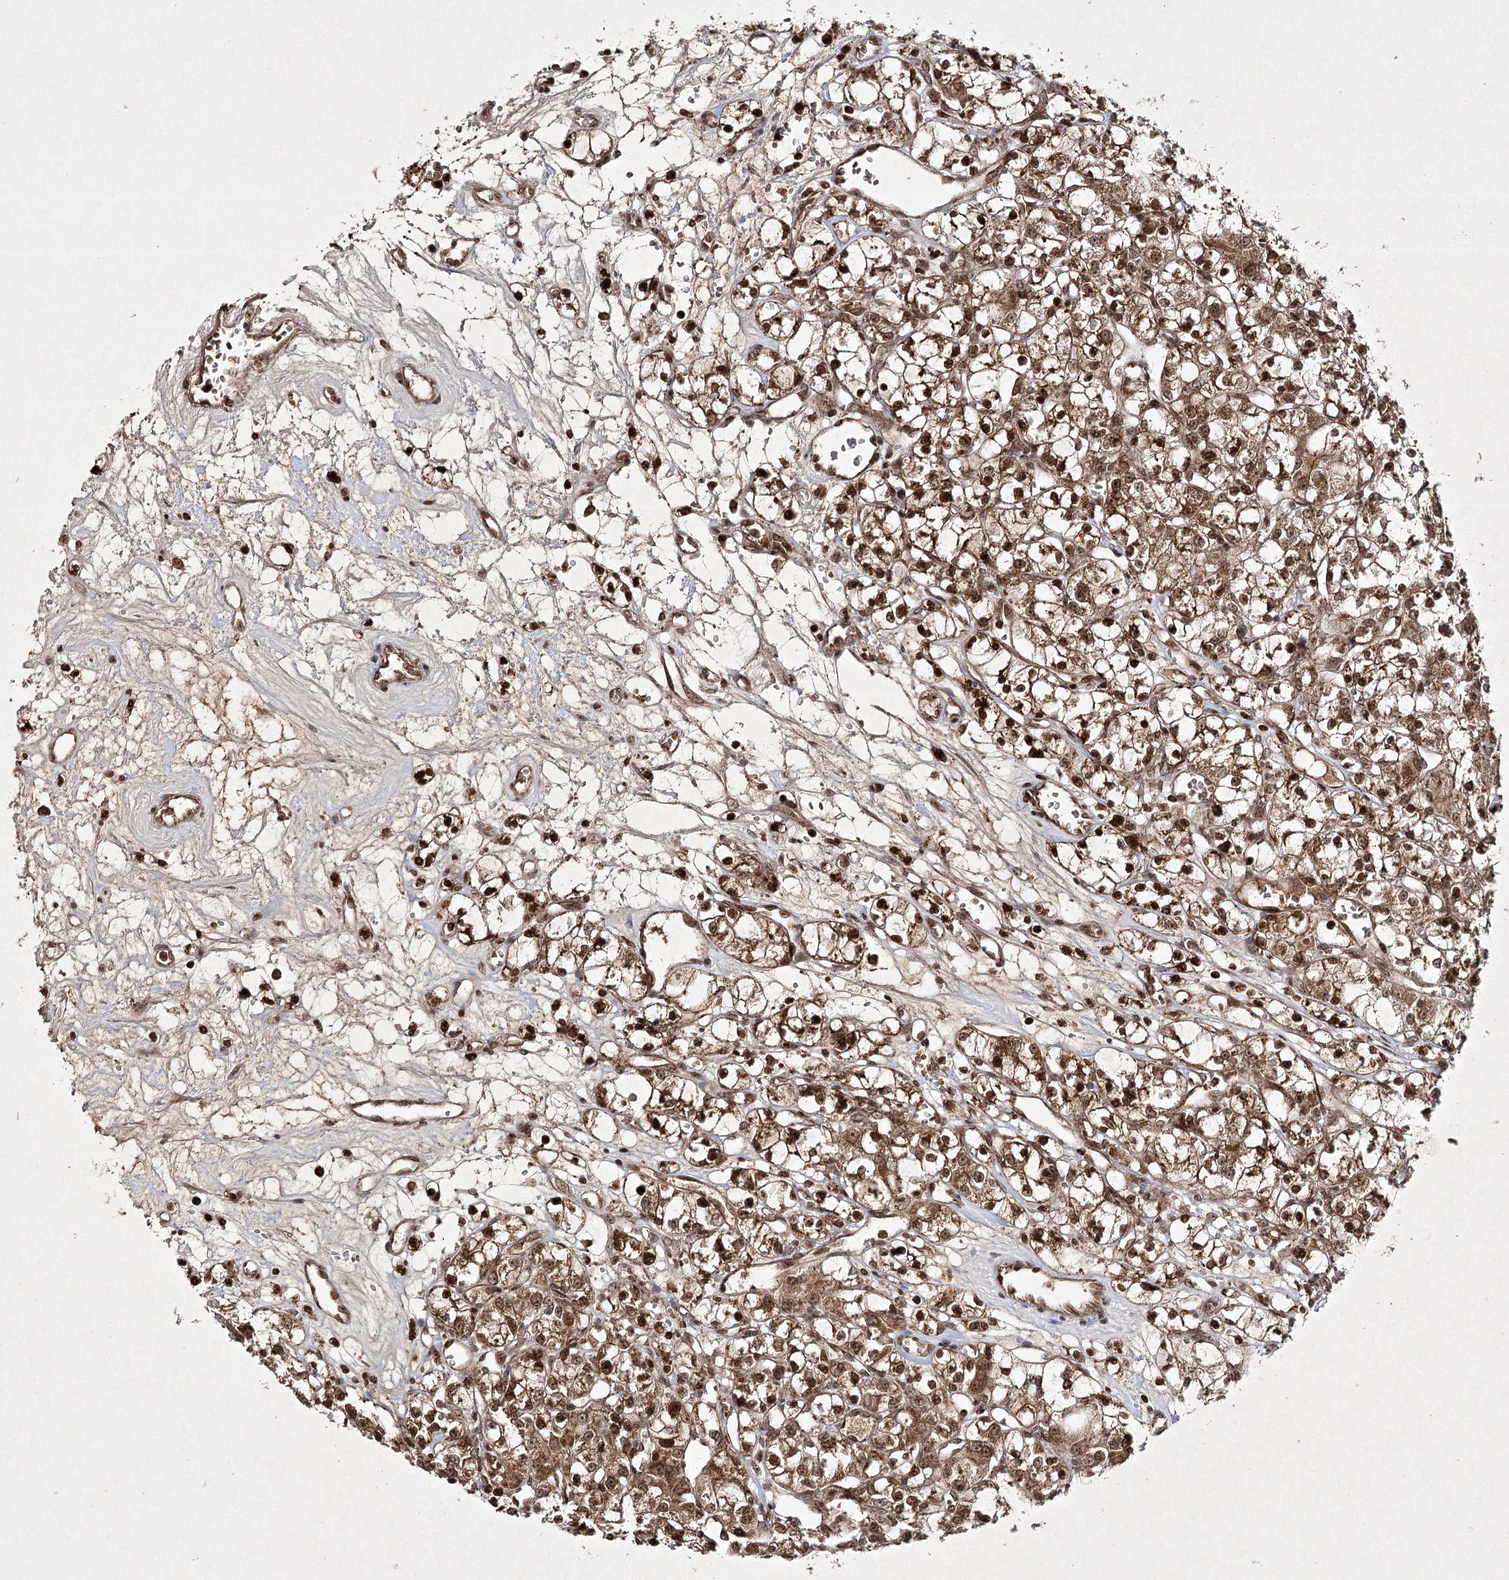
{"staining": {"intensity": "strong", "quantity": ">75%", "location": "cytoplasmic/membranous,nuclear"}, "tissue": "renal cancer", "cell_type": "Tumor cells", "image_type": "cancer", "snomed": [{"axis": "morphology", "description": "Adenocarcinoma, NOS"}, {"axis": "topography", "description": "Kidney"}], "caption": "The immunohistochemical stain shows strong cytoplasmic/membranous and nuclear positivity in tumor cells of adenocarcinoma (renal) tissue.", "gene": "CARM1", "patient": {"sex": "female", "age": 59}}